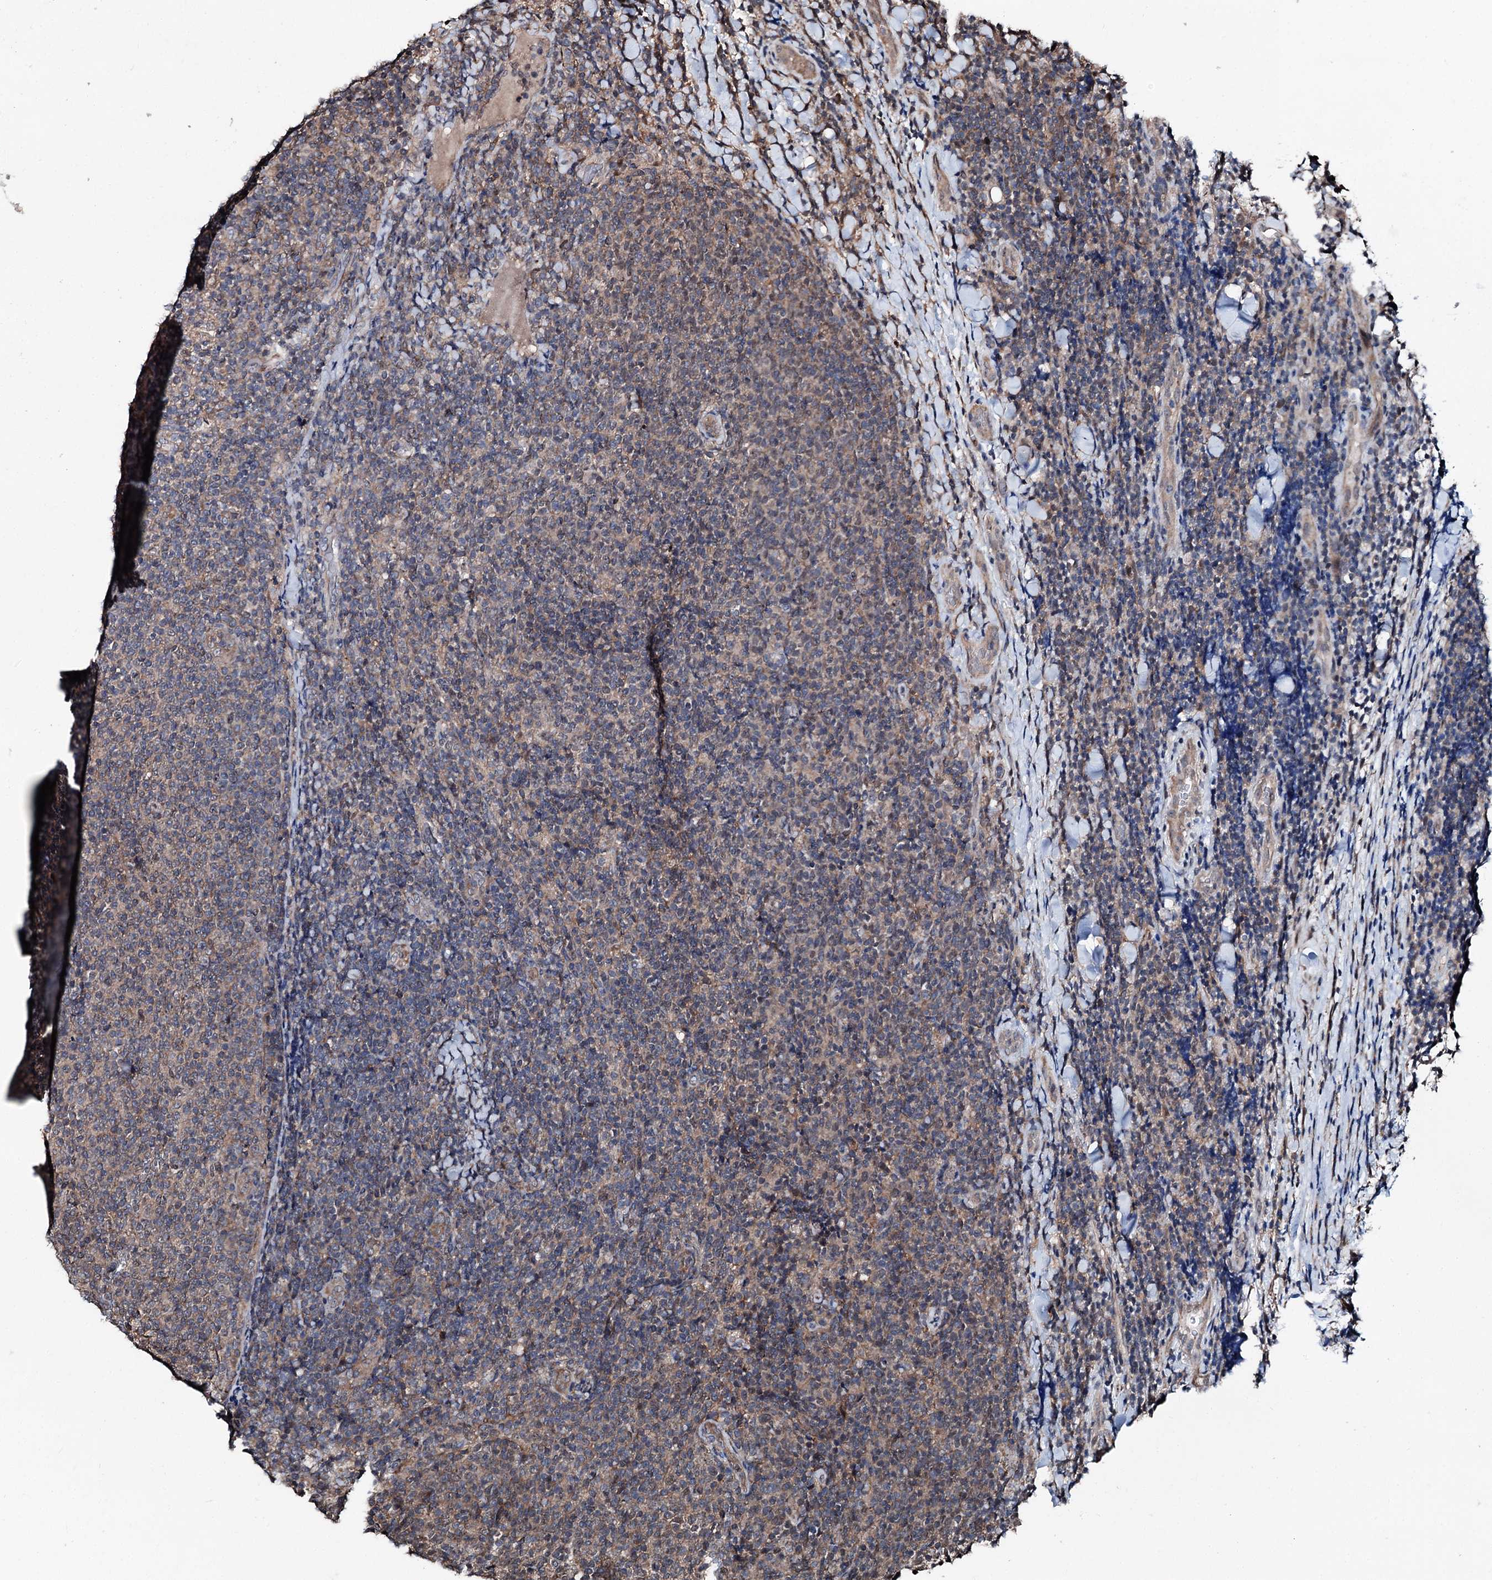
{"staining": {"intensity": "weak", "quantity": "25%-75%", "location": "cytoplasmic/membranous"}, "tissue": "lymphoma", "cell_type": "Tumor cells", "image_type": "cancer", "snomed": [{"axis": "morphology", "description": "Malignant lymphoma, non-Hodgkin's type, Low grade"}, {"axis": "topography", "description": "Lymph node"}], "caption": "IHC histopathology image of neoplastic tissue: lymphoma stained using immunohistochemistry (IHC) displays low levels of weak protein expression localized specifically in the cytoplasmic/membranous of tumor cells, appearing as a cytoplasmic/membranous brown color.", "gene": "PSMD13", "patient": {"sex": "male", "age": 66}}